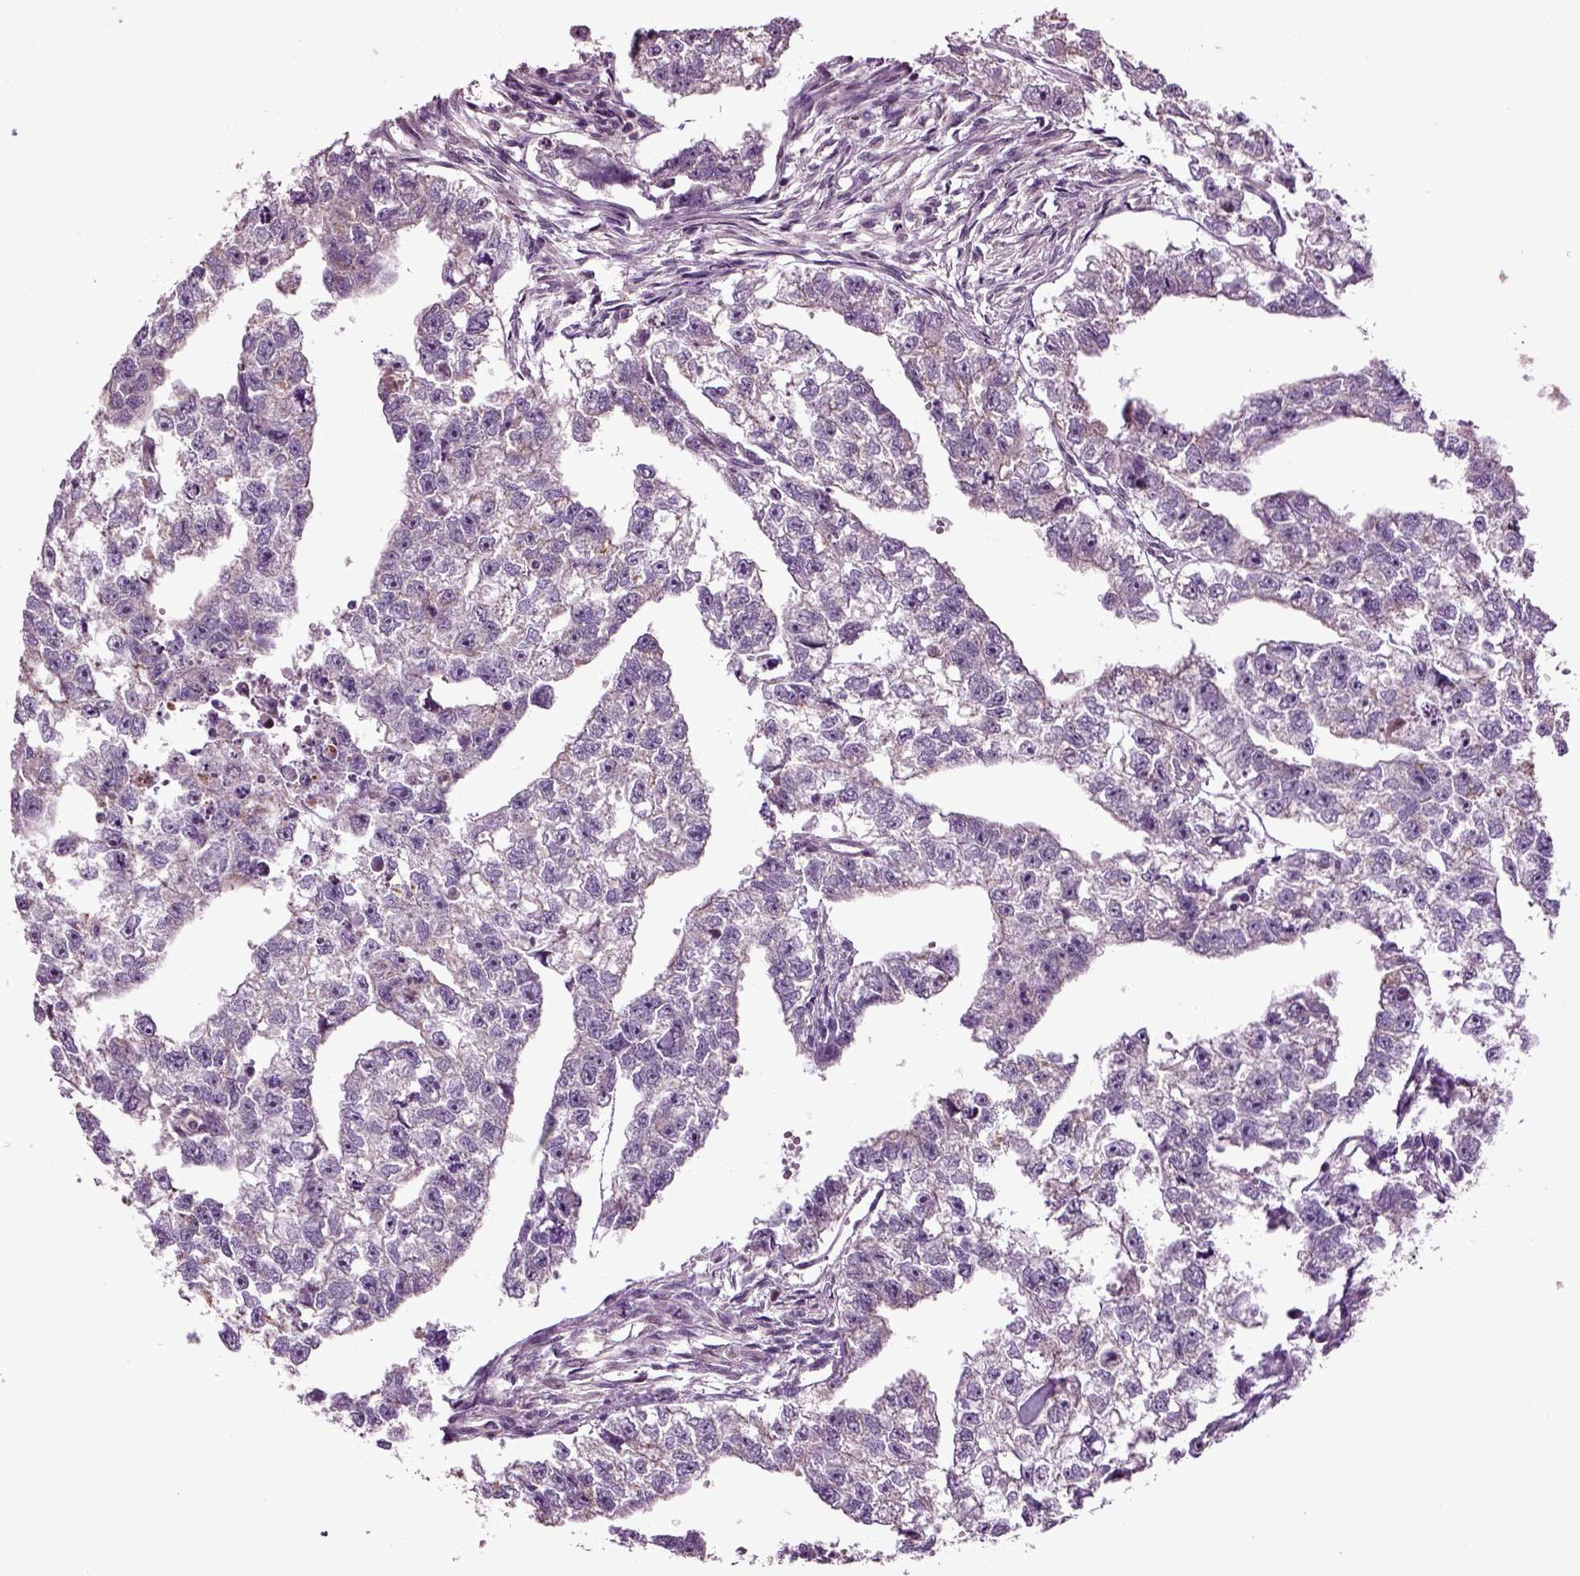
{"staining": {"intensity": "weak", "quantity": "<25%", "location": "cytoplasmic/membranous"}, "tissue": "testis cancer", "cell_type": "Tumor cells", "image_type": "cancer", "snomed": [{"axis": "morphology", "description": "Carcinoma, Embryonal, NOS"}, {"axis": "morphology", "description": "Teratoma, malignant, NOS"}, {"axis": "topography", "description": "Testis"}], "caption": "Tumor cells show no significant staining in teratoma (malignant) (testis).", "gene": "HAGHL", "patient": {"sex": "male", "age": 44}}